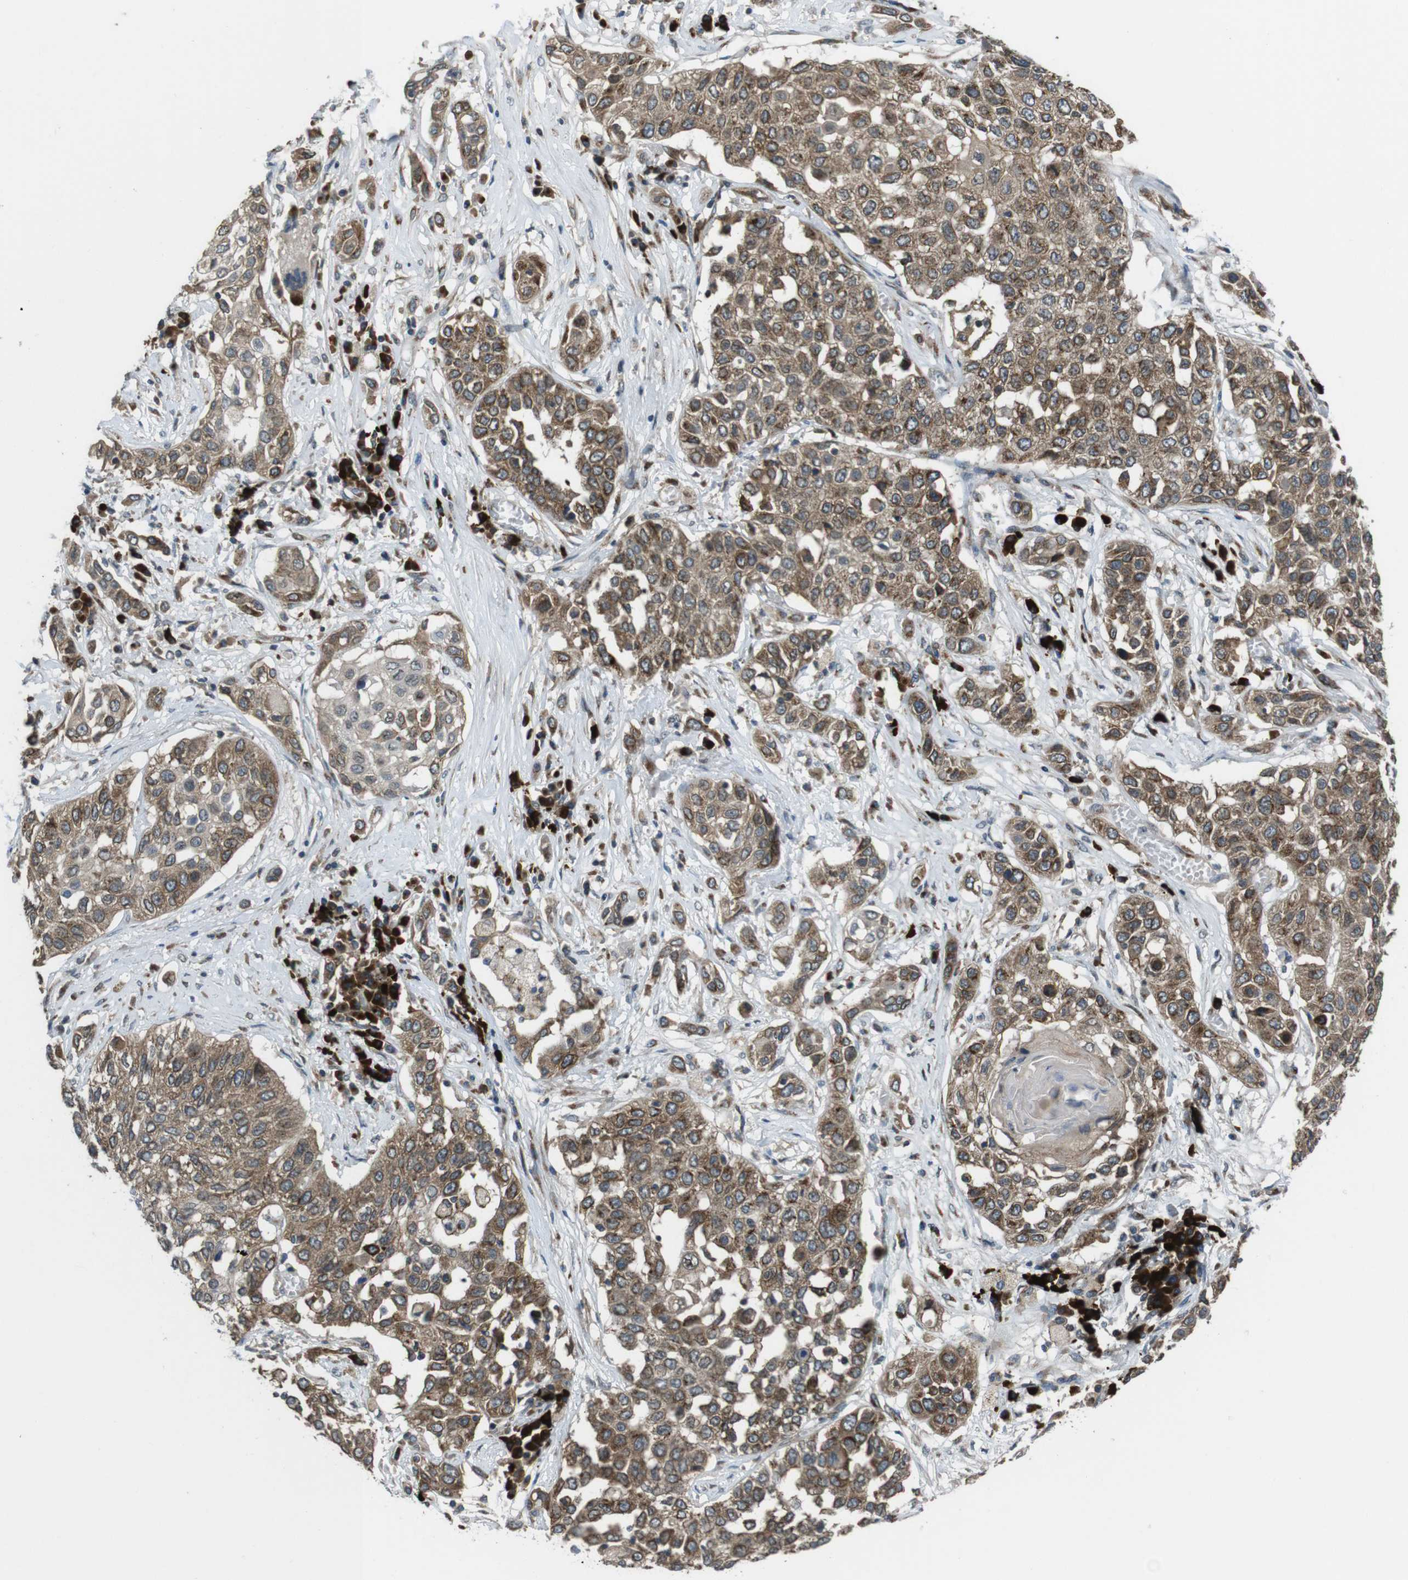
{"staining": {"intensity": "moderate", "quantity": ">75%", "location": "cytoplasmic/membranous"}, "tissue": "lung cancer", "cell_type": "Tumor cells", "image_type": "cancer", "snomed": [{"axis": "morphology", "description": "Squamous cell carcinoma, NOS"}, {"axis": "topography", "description": "Lung"}], "caption": "Protein expression analysis of lung cancer (squamous cell carcinoma) displays moderate cytoplasmic/membranous positivity in approximately >75% of tumor cells.", "gene": "ZFPL1", "patient": {"sex": "male", "age": 71}}